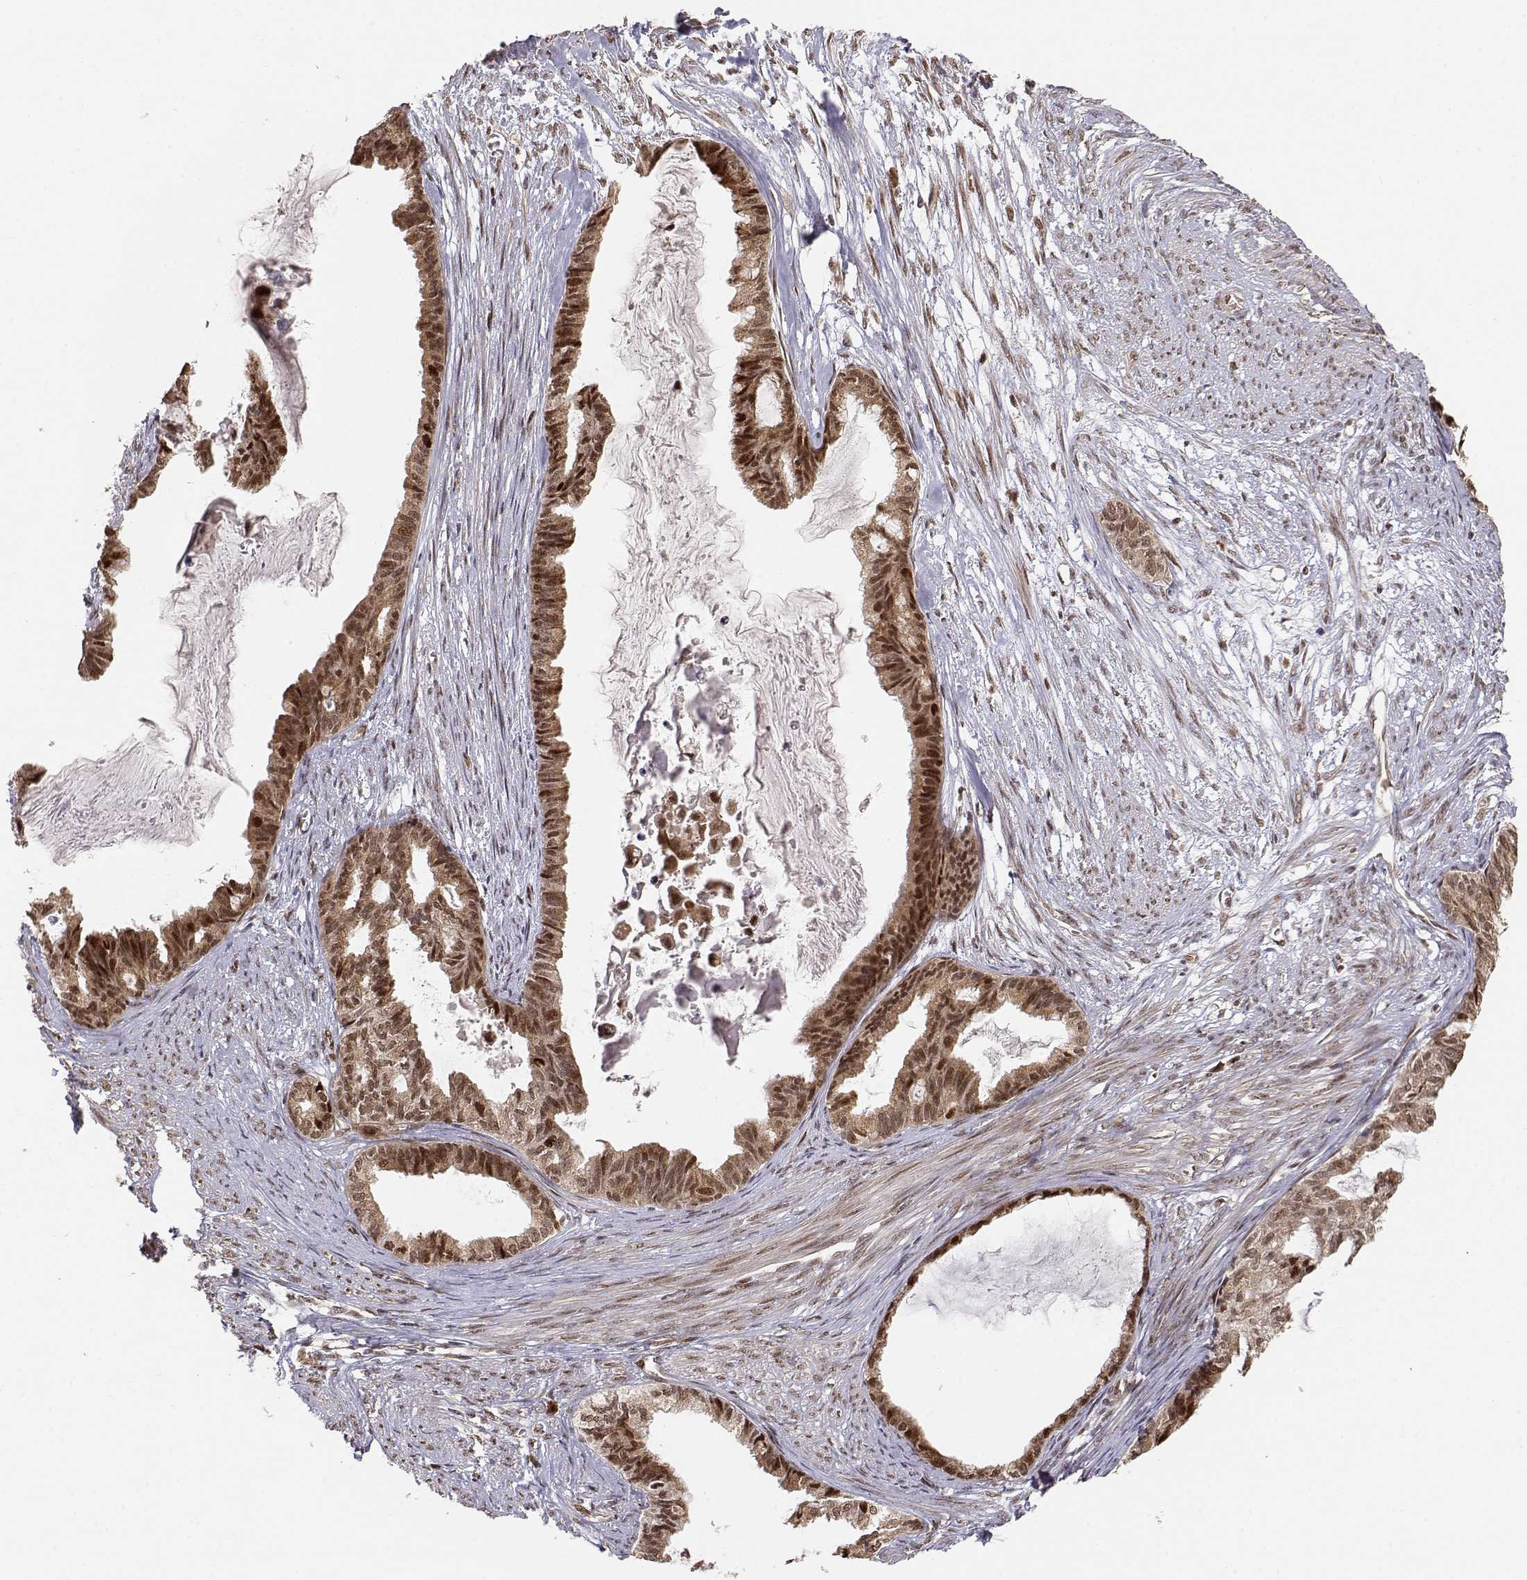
{"staining": {"intensity": "strong", "quantity": ">75%", "location": "cytoplasmic/membranous,nuclear"}, "tissue": "endometrial cancer", "cell_type": "Tumor cells", "image_type": "cancer", "snomed": [{"axis": "morphology", "description": "Adenocarcinoma, NOS"}, {"axis": "topography", "description": "Endometrium"}], "caption": "This image reveals endometrial cancer stained with immunohistochemistry (IHC) to label a protein in brown. The cytoplasmic/membranous and nuclear of tumor cells show strong positivity for the protein. Nuclei are counter-stained blue.", "gene": "BRCA1", "patient": {"sex": "female", "age": 86}}